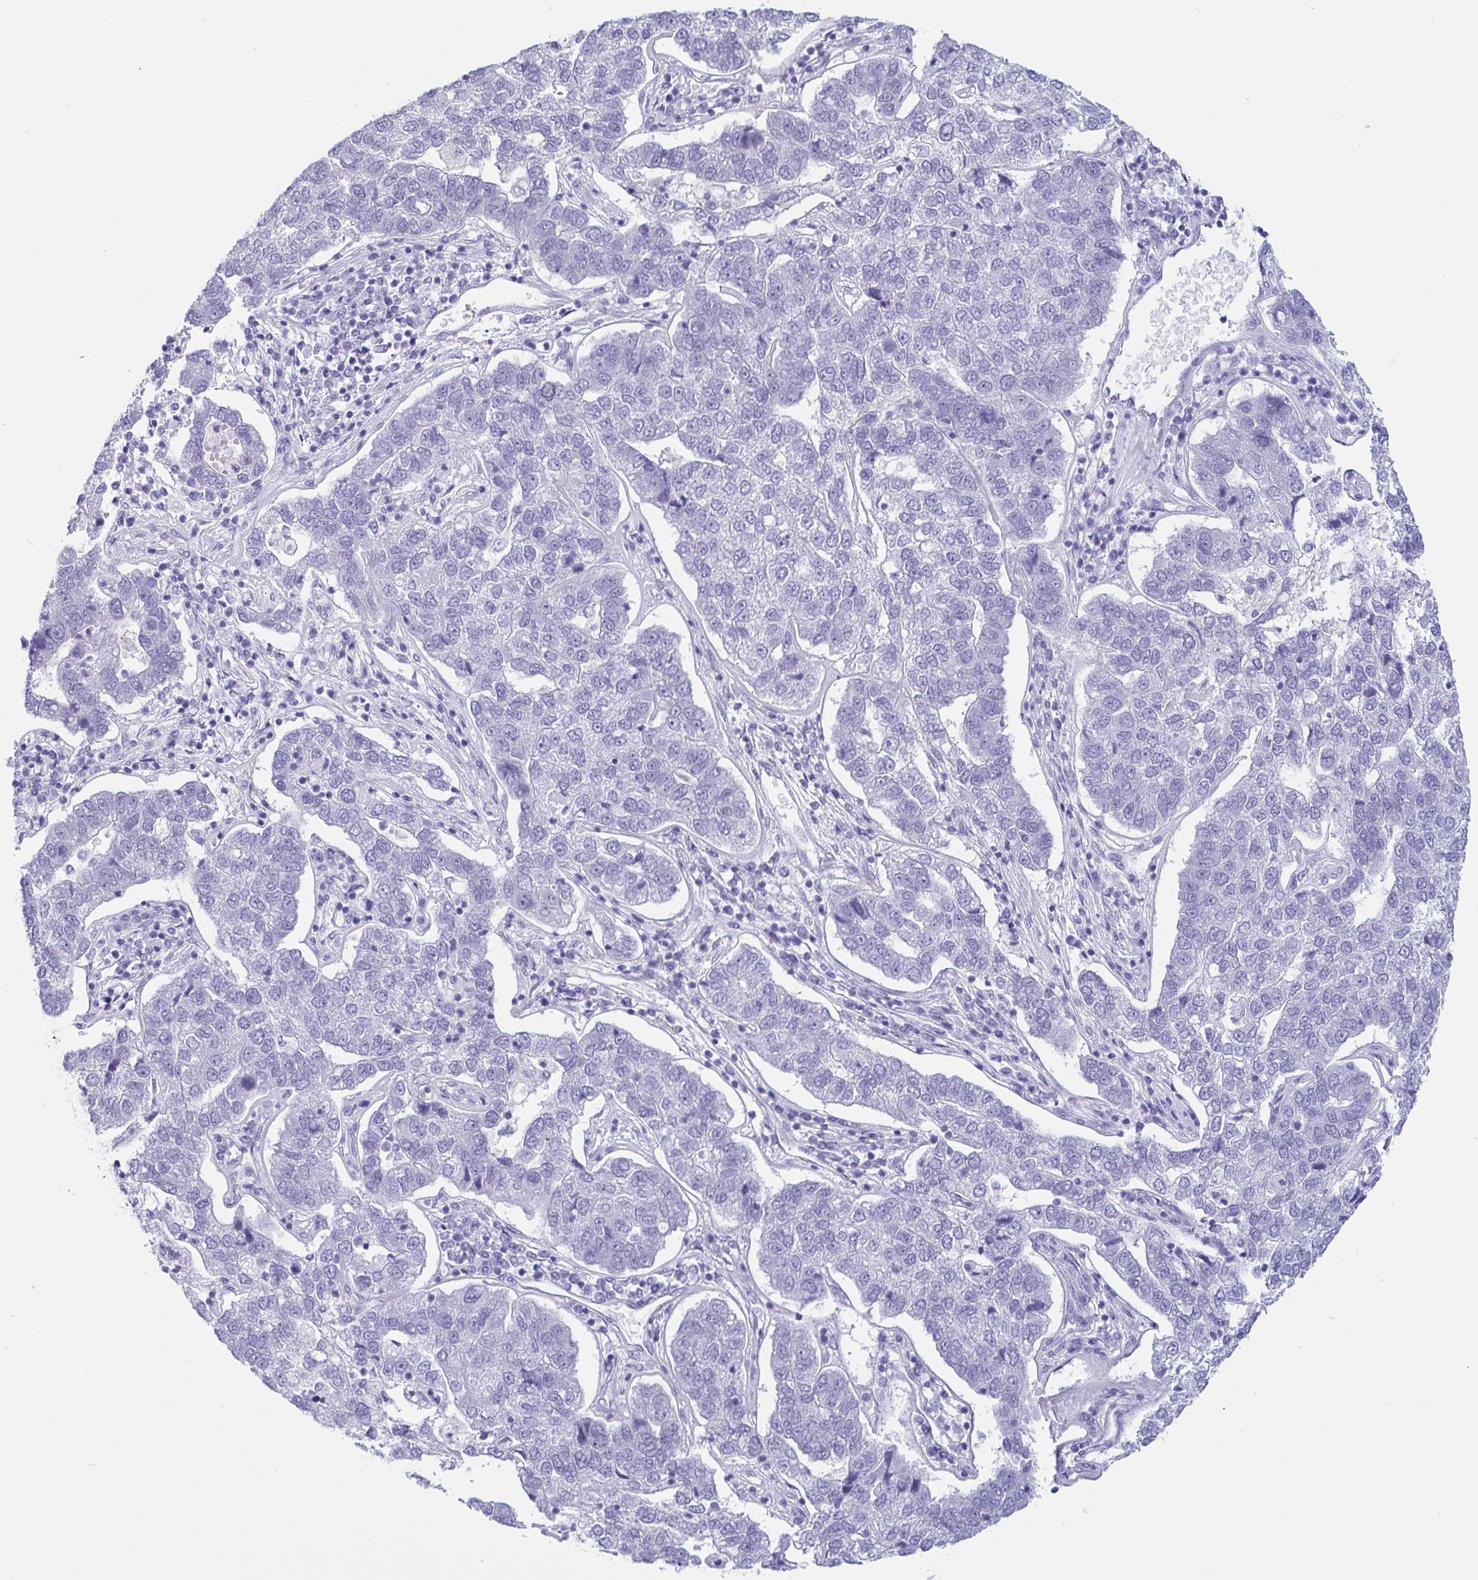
{"staining": {"intensity": "negative", "quantity": "none", "location": "none"}, "tissue": "pancreatic cancer", "cell_type": "Tumor cells", "image_type": "cancer", "snomed": [{"axis": "morphology", "description": "Adenocarcinoma, NOS"}, {"axis": "topography", "description": "Pancreas"}], "caption": "Immunohistochemistry of pancreatic cancer displays no expression in tumor cells.", "gene": "TNNI2", "patient": {"sex": "female", "age": 61}}